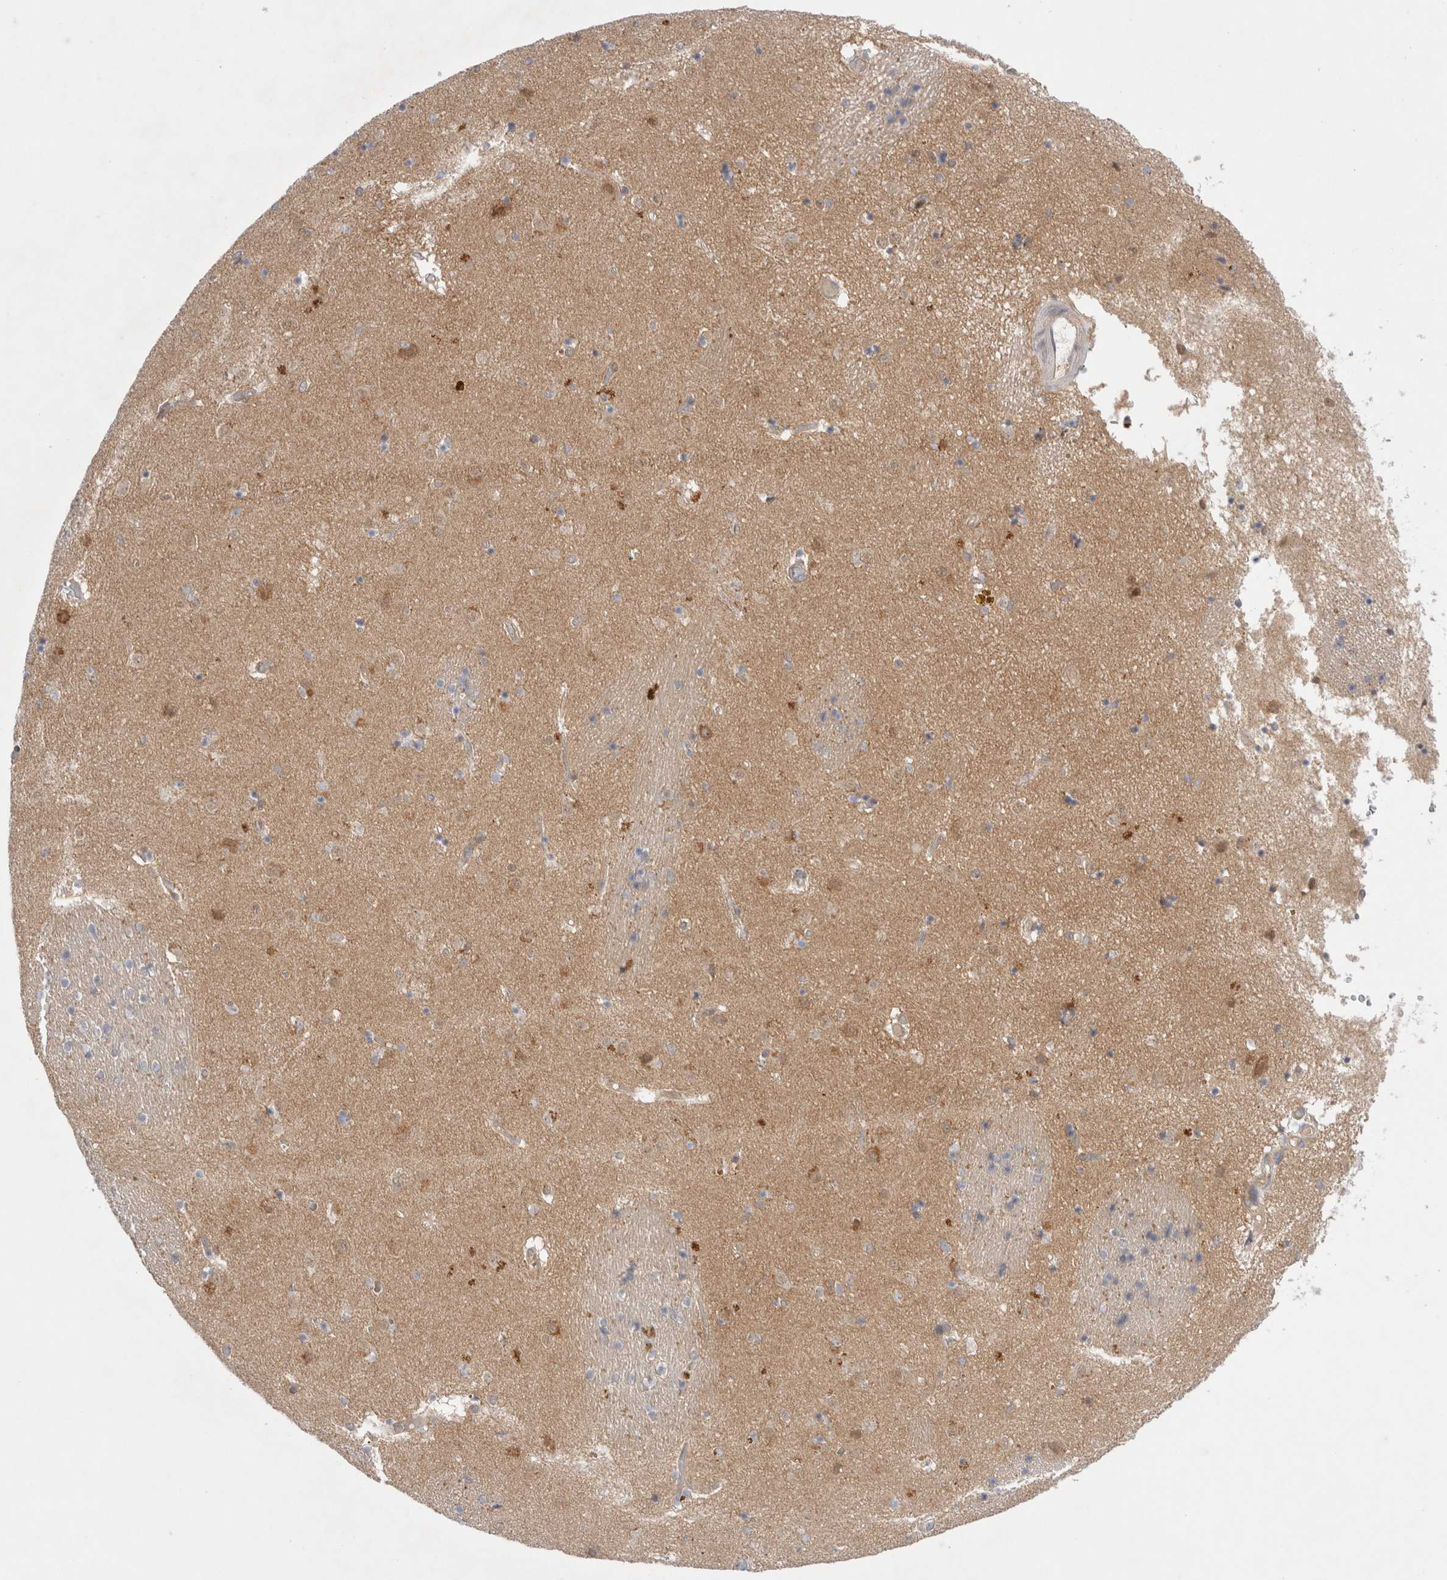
{"staining": {"intensity": "moderate", "quantity": "<25%", "location": "cytoplasmic/membranous"}, "tissue": "caudate", "cell_type": "Glial cells", "image_type": "normal", "snomed": [{"axis": "morphology", "description": "Normal tissue, NOS"}, {"axis": "topography", "description": "Lateral ventricle wall"}], "caption": "Benign caudate was stained to show a protein in brown. There is low levels of moderate cytoplasmic/membranous expression in approximately <25% of glial cells. Nuclei are stained in blue.", "gene": "WIPF2", "patient": {"sex": "male", "age": 70}}